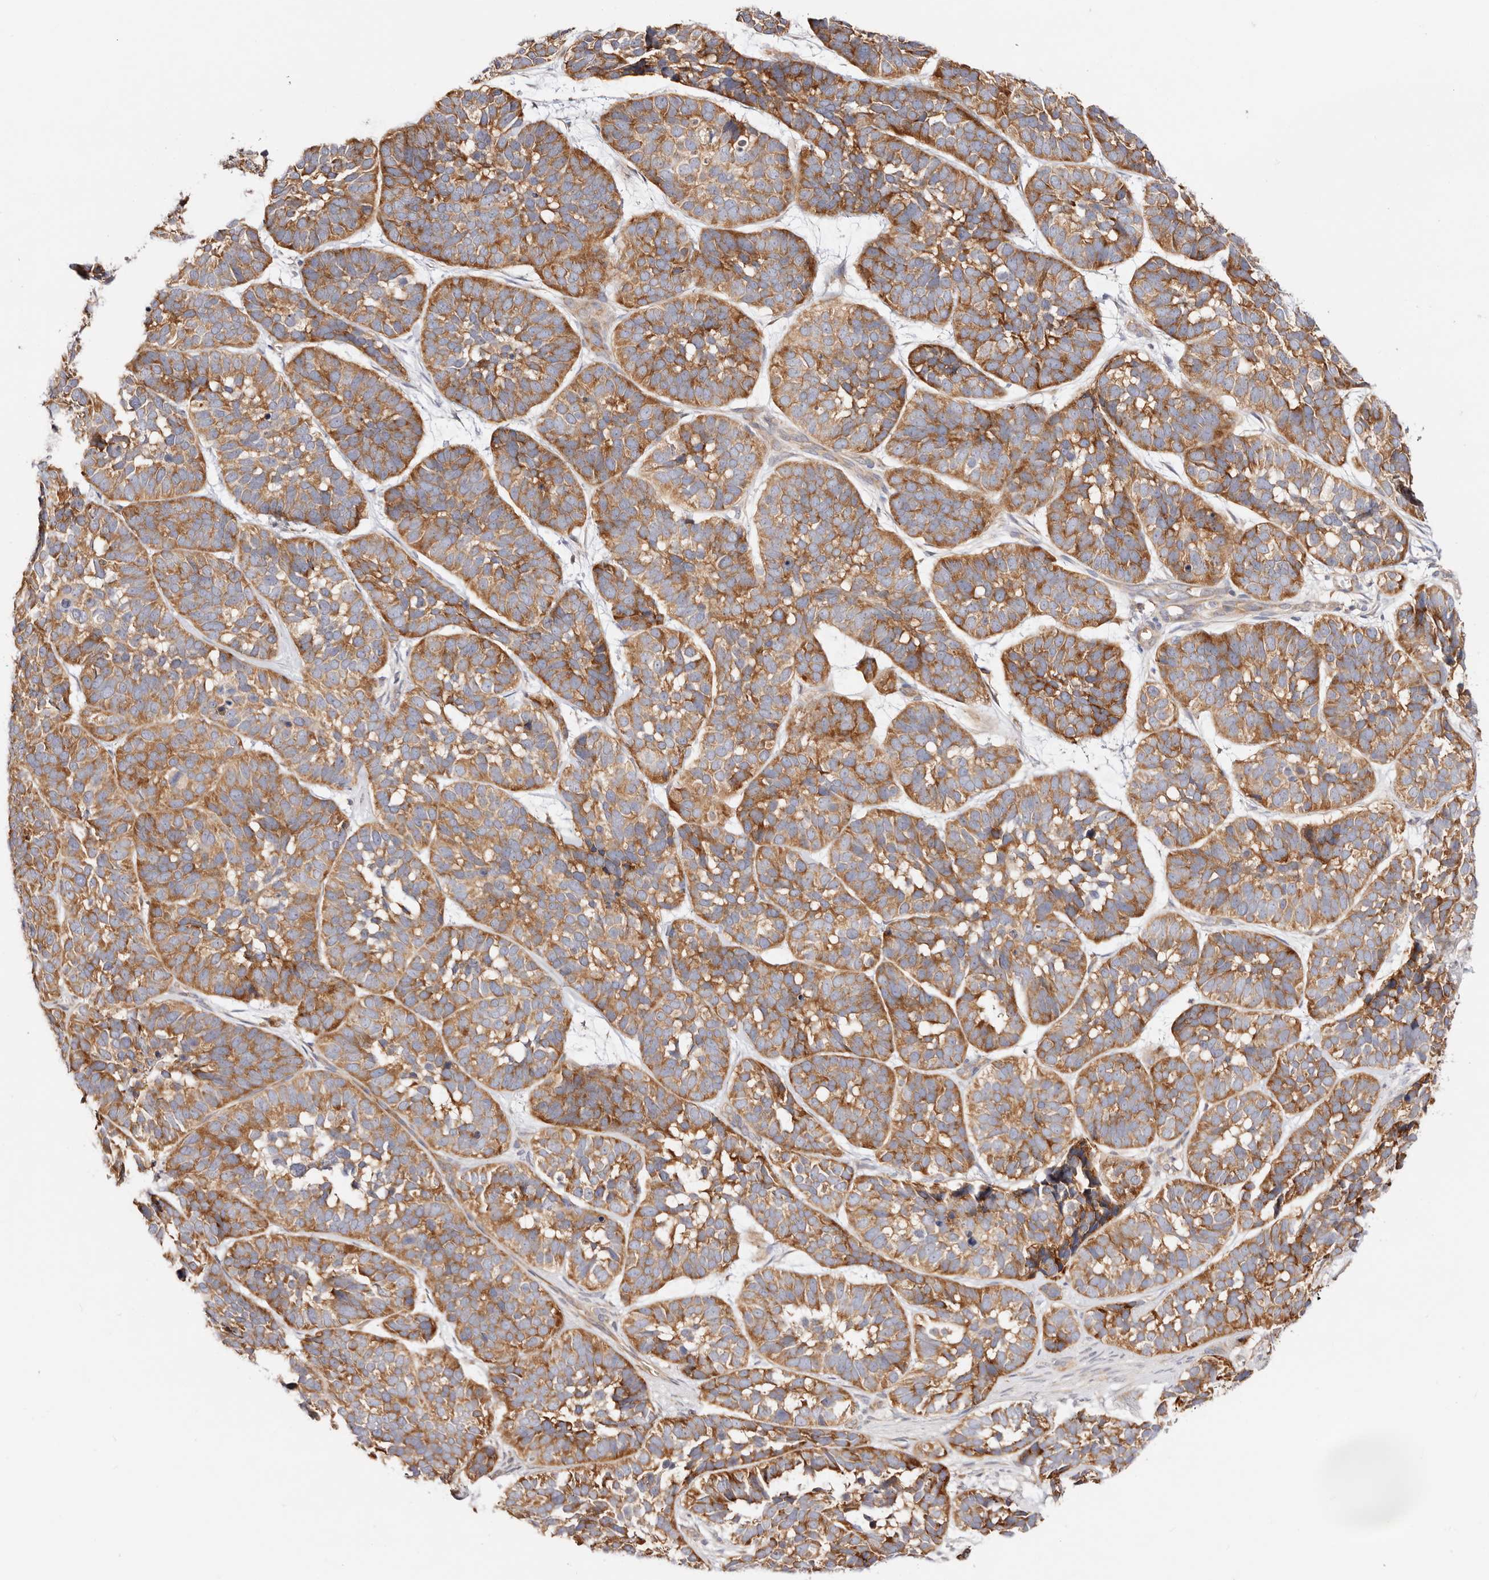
{"staining": {"intensity": "moderate", "quantity": ">75%", "location": "cytoplasmic/membranous"}, "tissue": "skin cancer", "cell_type": "Tumor cells", "image_type": "cancer", "snomed": [{"axis": "morphology", "description": "Basal cell carcinoma"}, {"axis": "topography", "description": "Skin"}], "caption": "The histopathology image demonstrates immunohistochemical staining of skin basal cell carcinoma. There is moderate cytoplasmic/membranous positivity is appreciated in about >75% of tumor cells.", "gene": "GNA13", "patient": {"sex": "male", "age": 62}}